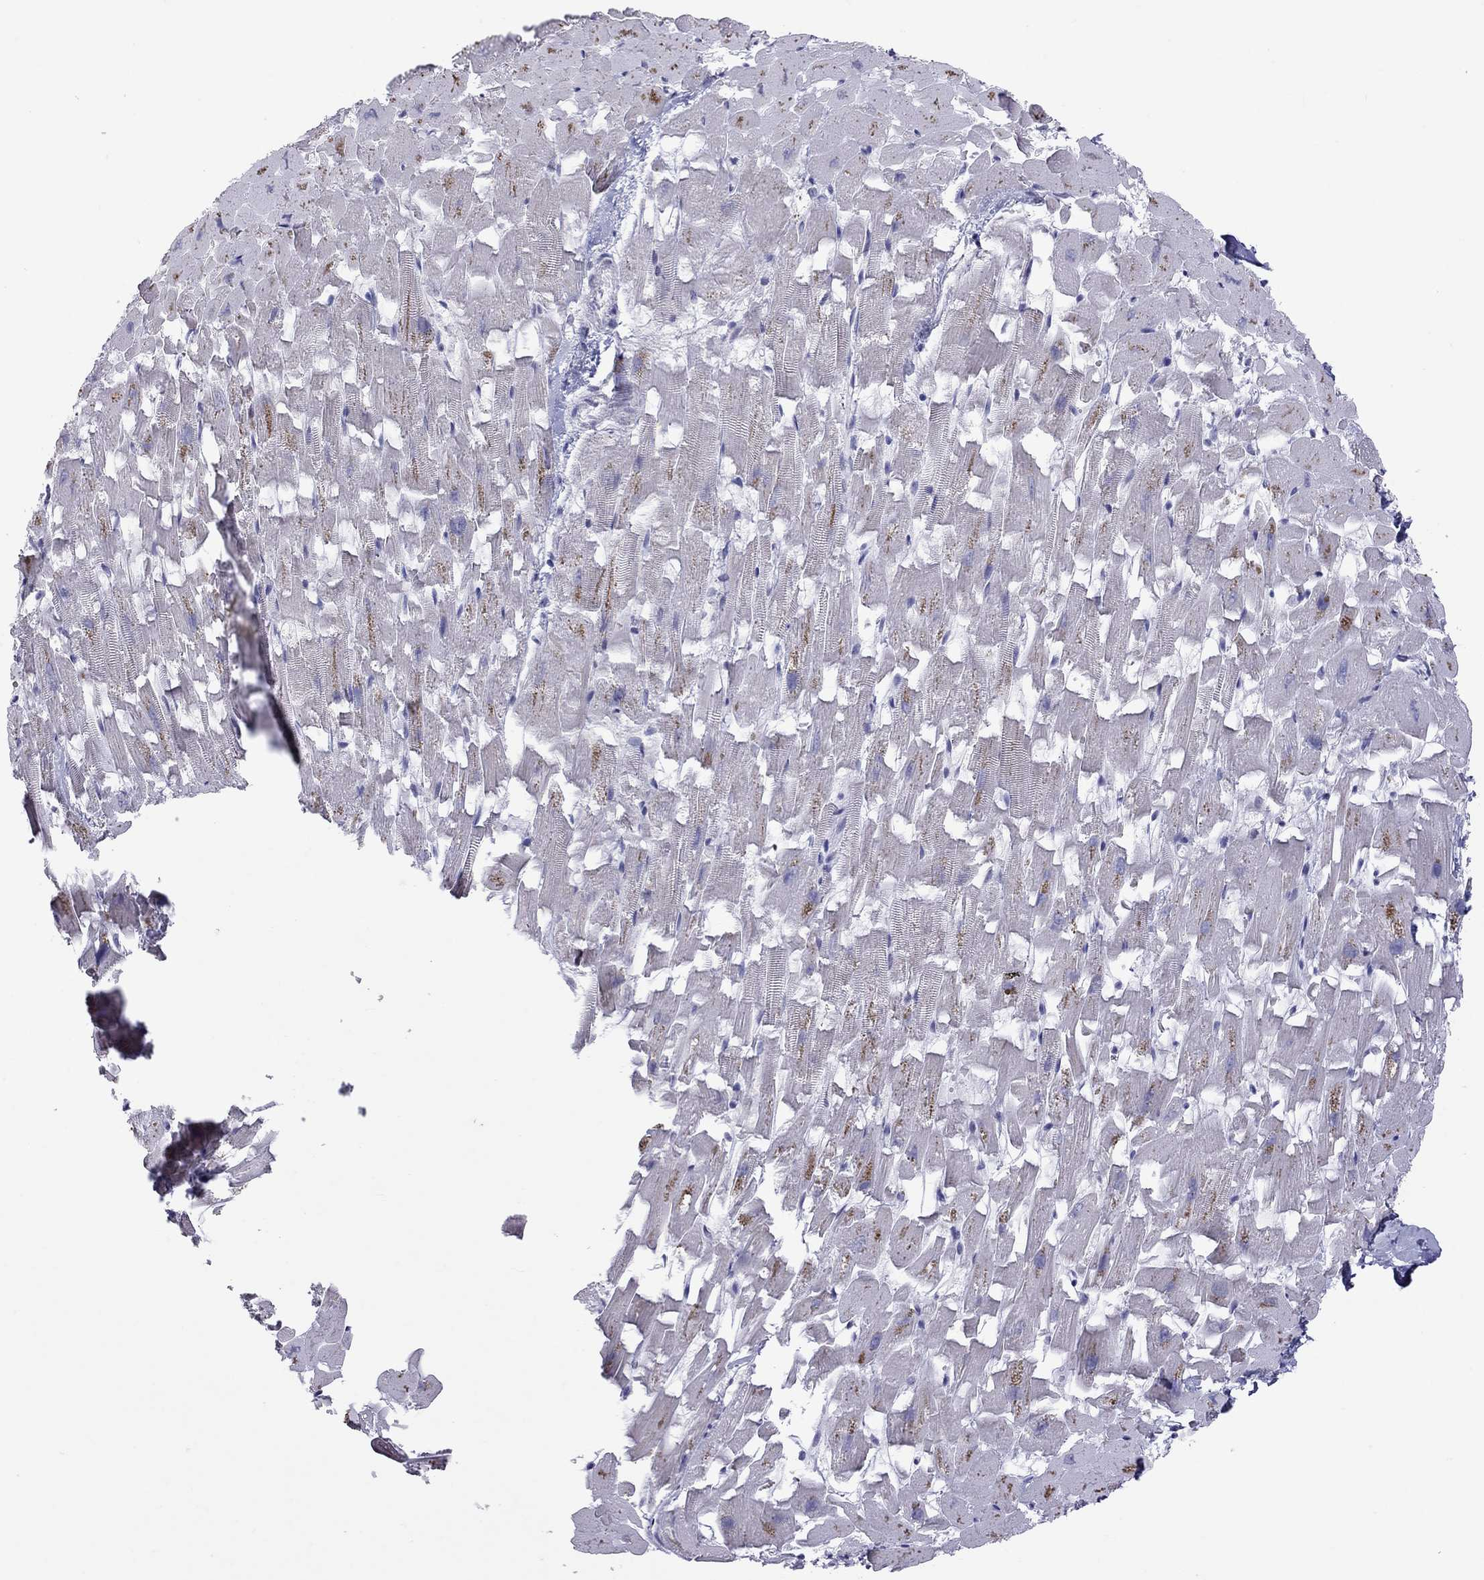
{"staining": {"intensity": "negative", "quantity": "none", "location": "none"}, "tissue": "heart muscle", "cell_type": "Cardiomyocytes", "image_type": "normal", "snomed": [{"axis": "morphology", "description": "Normal tissue, NOS"}, {"axis": "topography", "description": "Heart"}], "caption": "IHC micrograph of normal heart muscle: human heart muscle stained with DAB exhibits no significant protein positivity in cardiomyocytes.", "gene": "MUC16", "patient": {"sex": "female", "age": 64}}